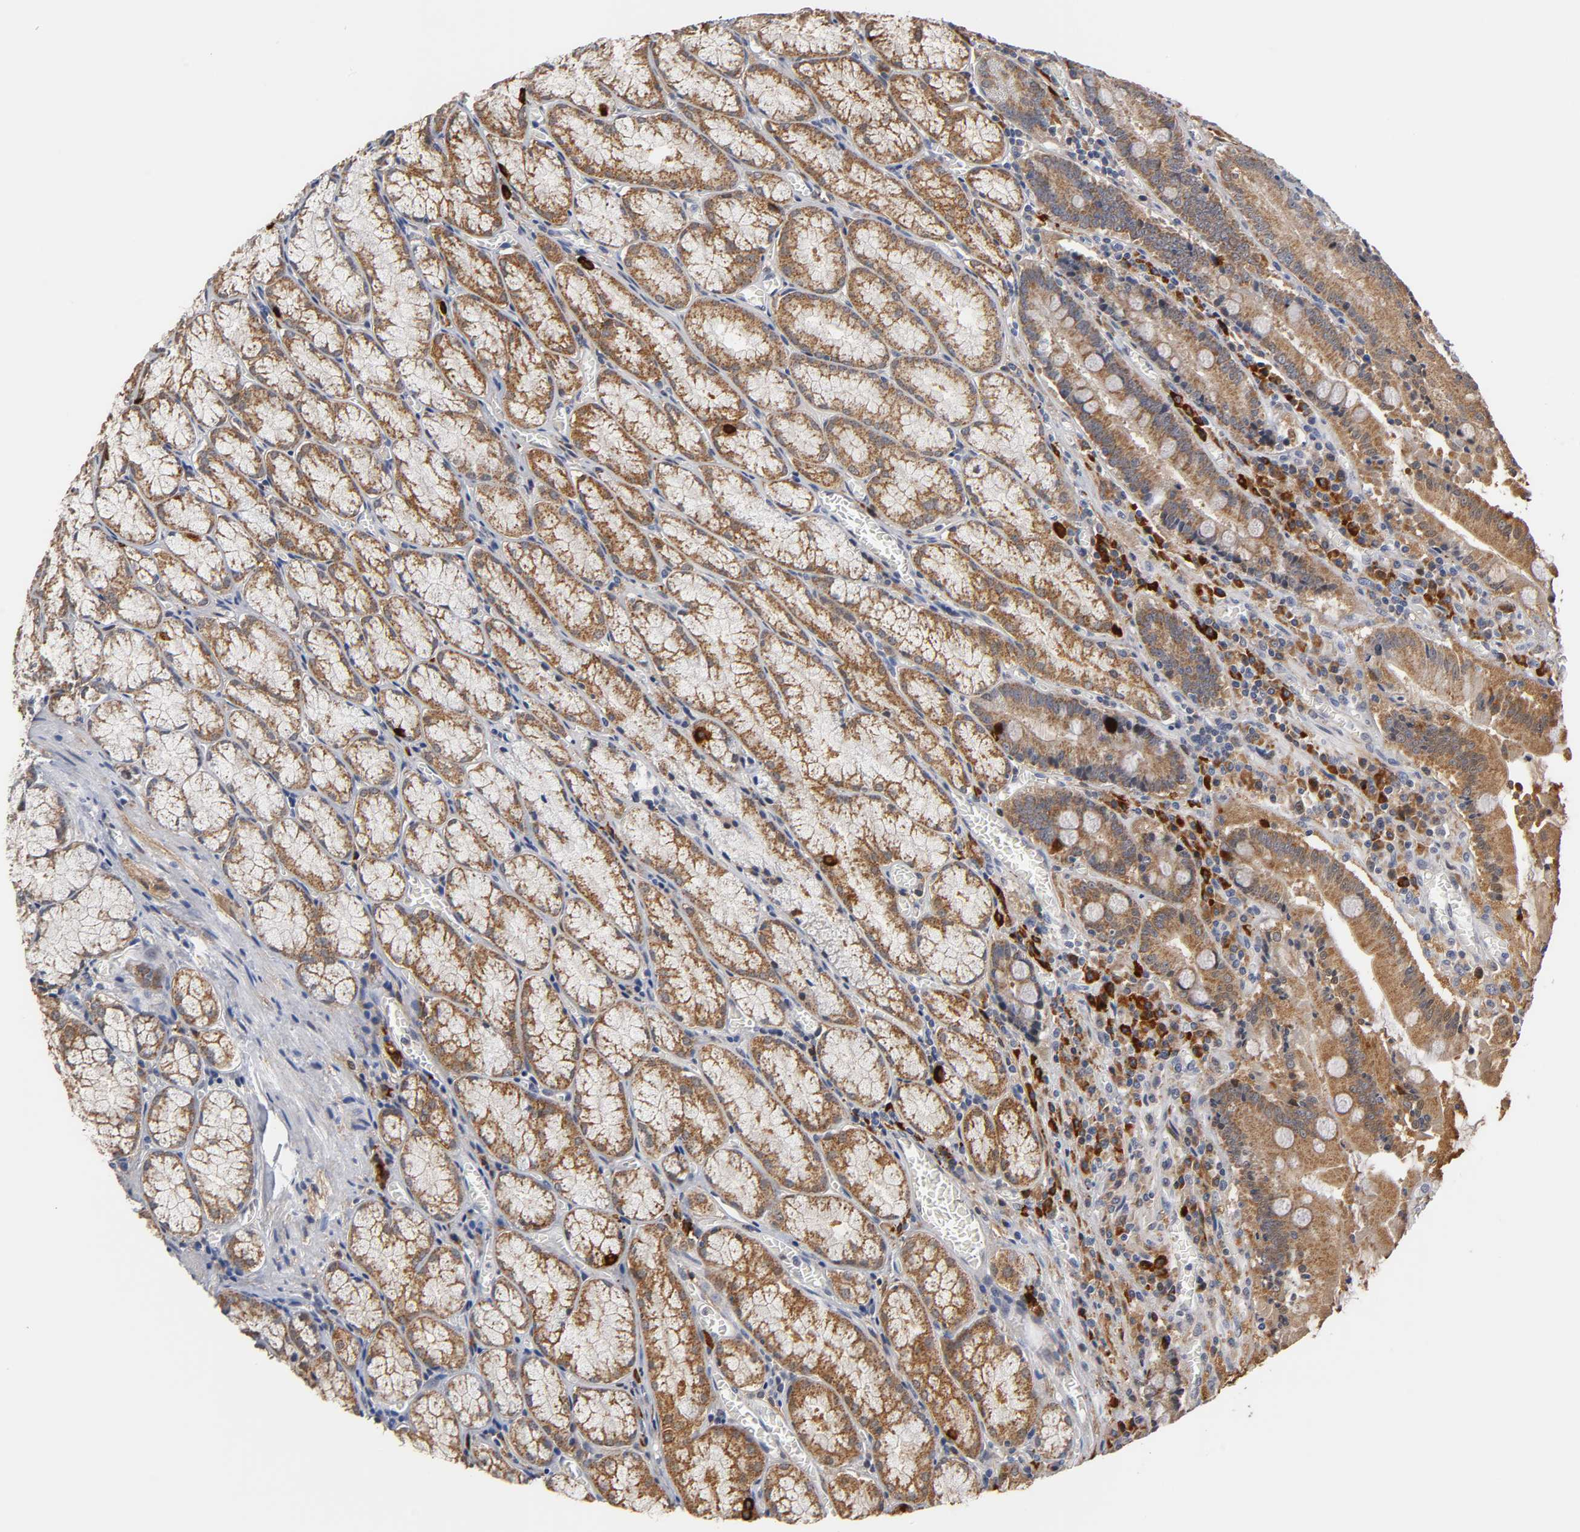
{"staining": {"intensity": "strong", "quantity": ">75%", "location": "cytoplasmic/membranous,nuclear"}, "tissue": "stomach", "cell_type": "Glandular cells", "image_type": "normal", "snomed": [{"axis": "morphology", "description": "Normal tissue, NOS"}, {"axis": "topography", "description": "Stomach, lower"}], "caption": "High-magnification brightfield microscopy of benign stomach stained with DAB (3,3'-diaminobenzidine) (brown) and counterstained with hematoxylin (blue). glandular cells exhibit strong cytoplasmic/membranous,nuclear staining is appreciated in about>75% of cells.", "gene": "GSTZ1", "patient": {"sex": "male", "age": 56}}